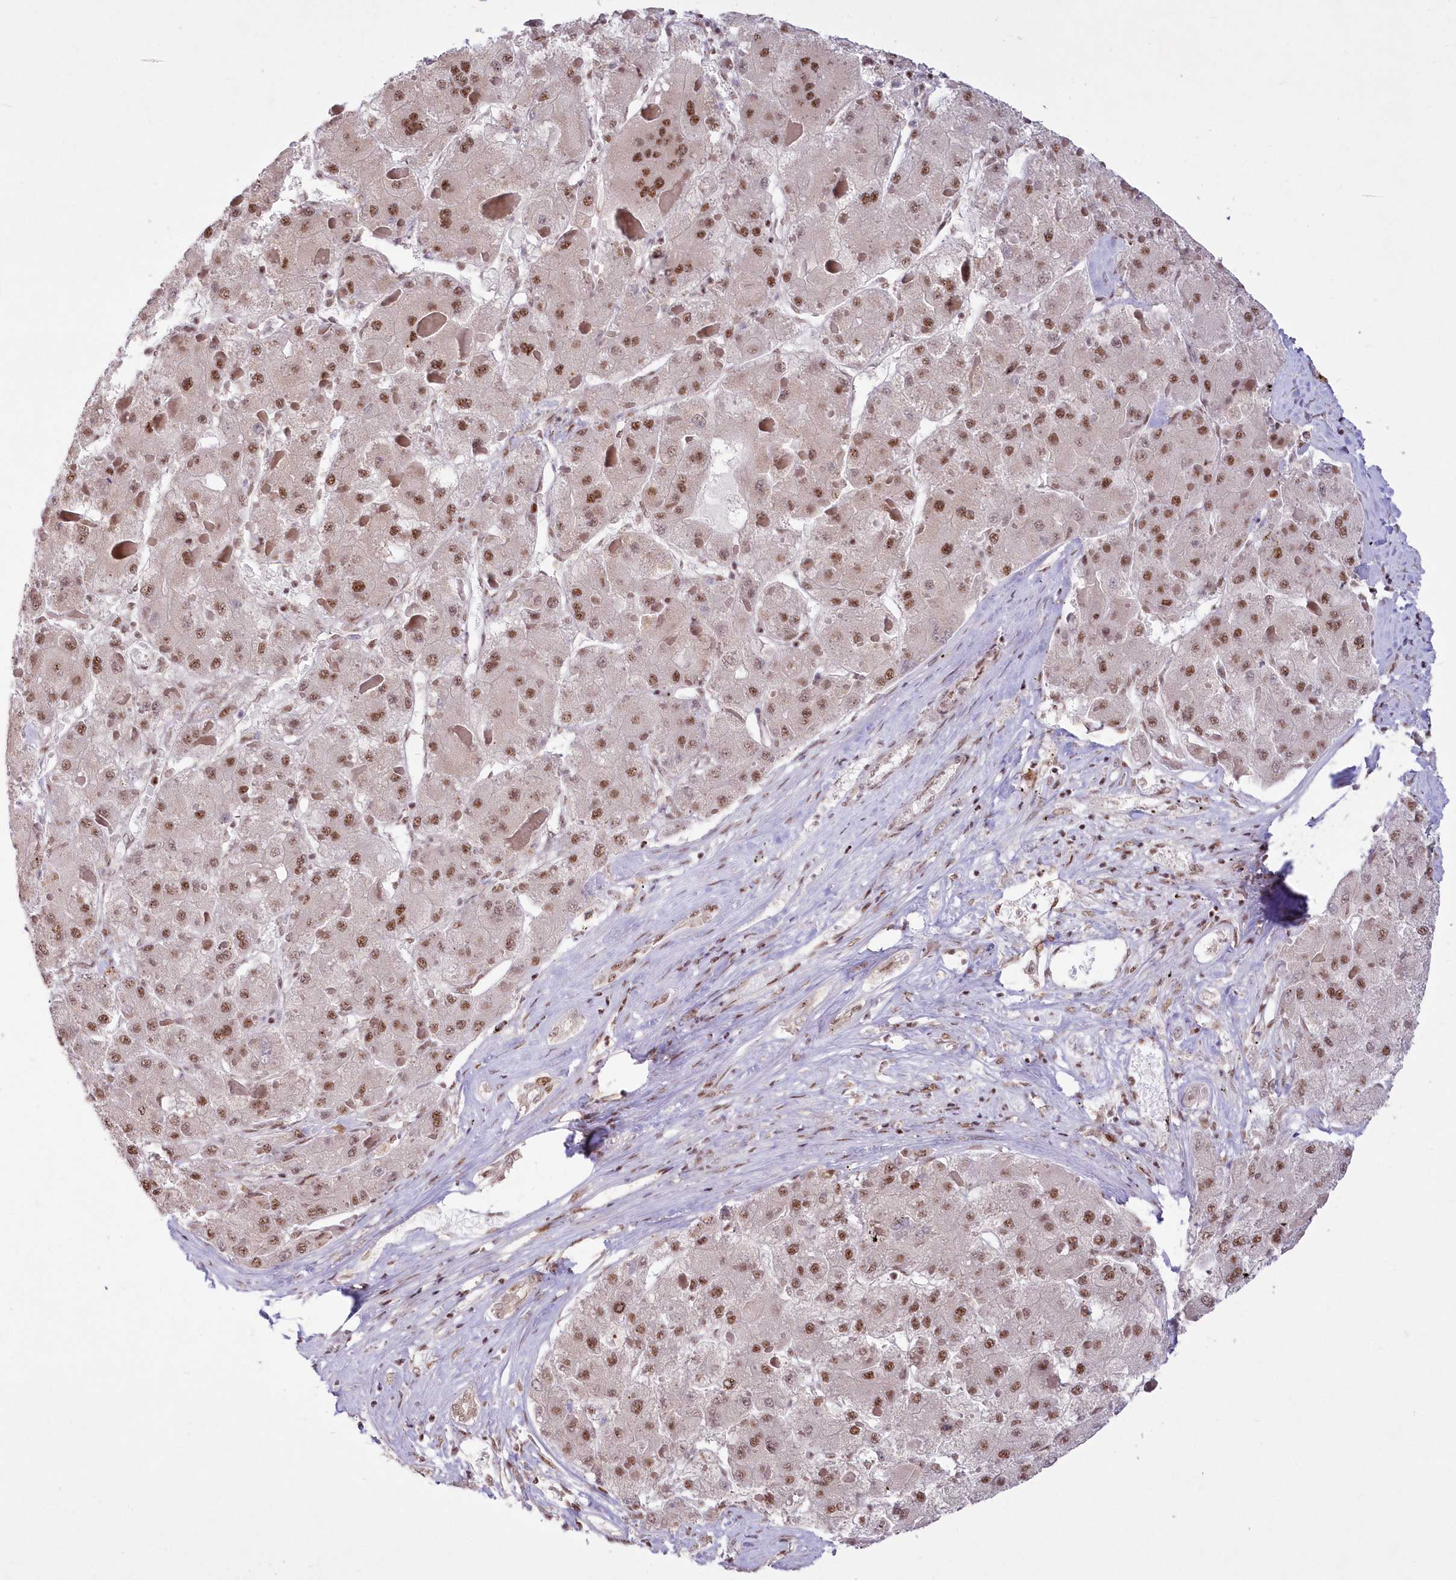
{"staining": {"intensity": "moderate", "quantity": ">75%", "location": "nuclear"}, "tissue": "liver cancer", "cell_type": "Tumor cells", "image_type": "cancer", "snomed": [{"axis": "morphology", "description": "Carcinoma, Hepatocellular, NOS"}, {"axis": "topography", "description": "Liver"}], "caption": "Moderate nuclear positivity is seen in approximately >75% of tumor cells in liver cancer (hepatocellular carcinoma). (Stains: DAB in brown, nuclei in blue, Microscopy: brightfield microscopy at high magnification).", "gene": "WBP1L", "patient": {"sex": "female", "age": 73}}